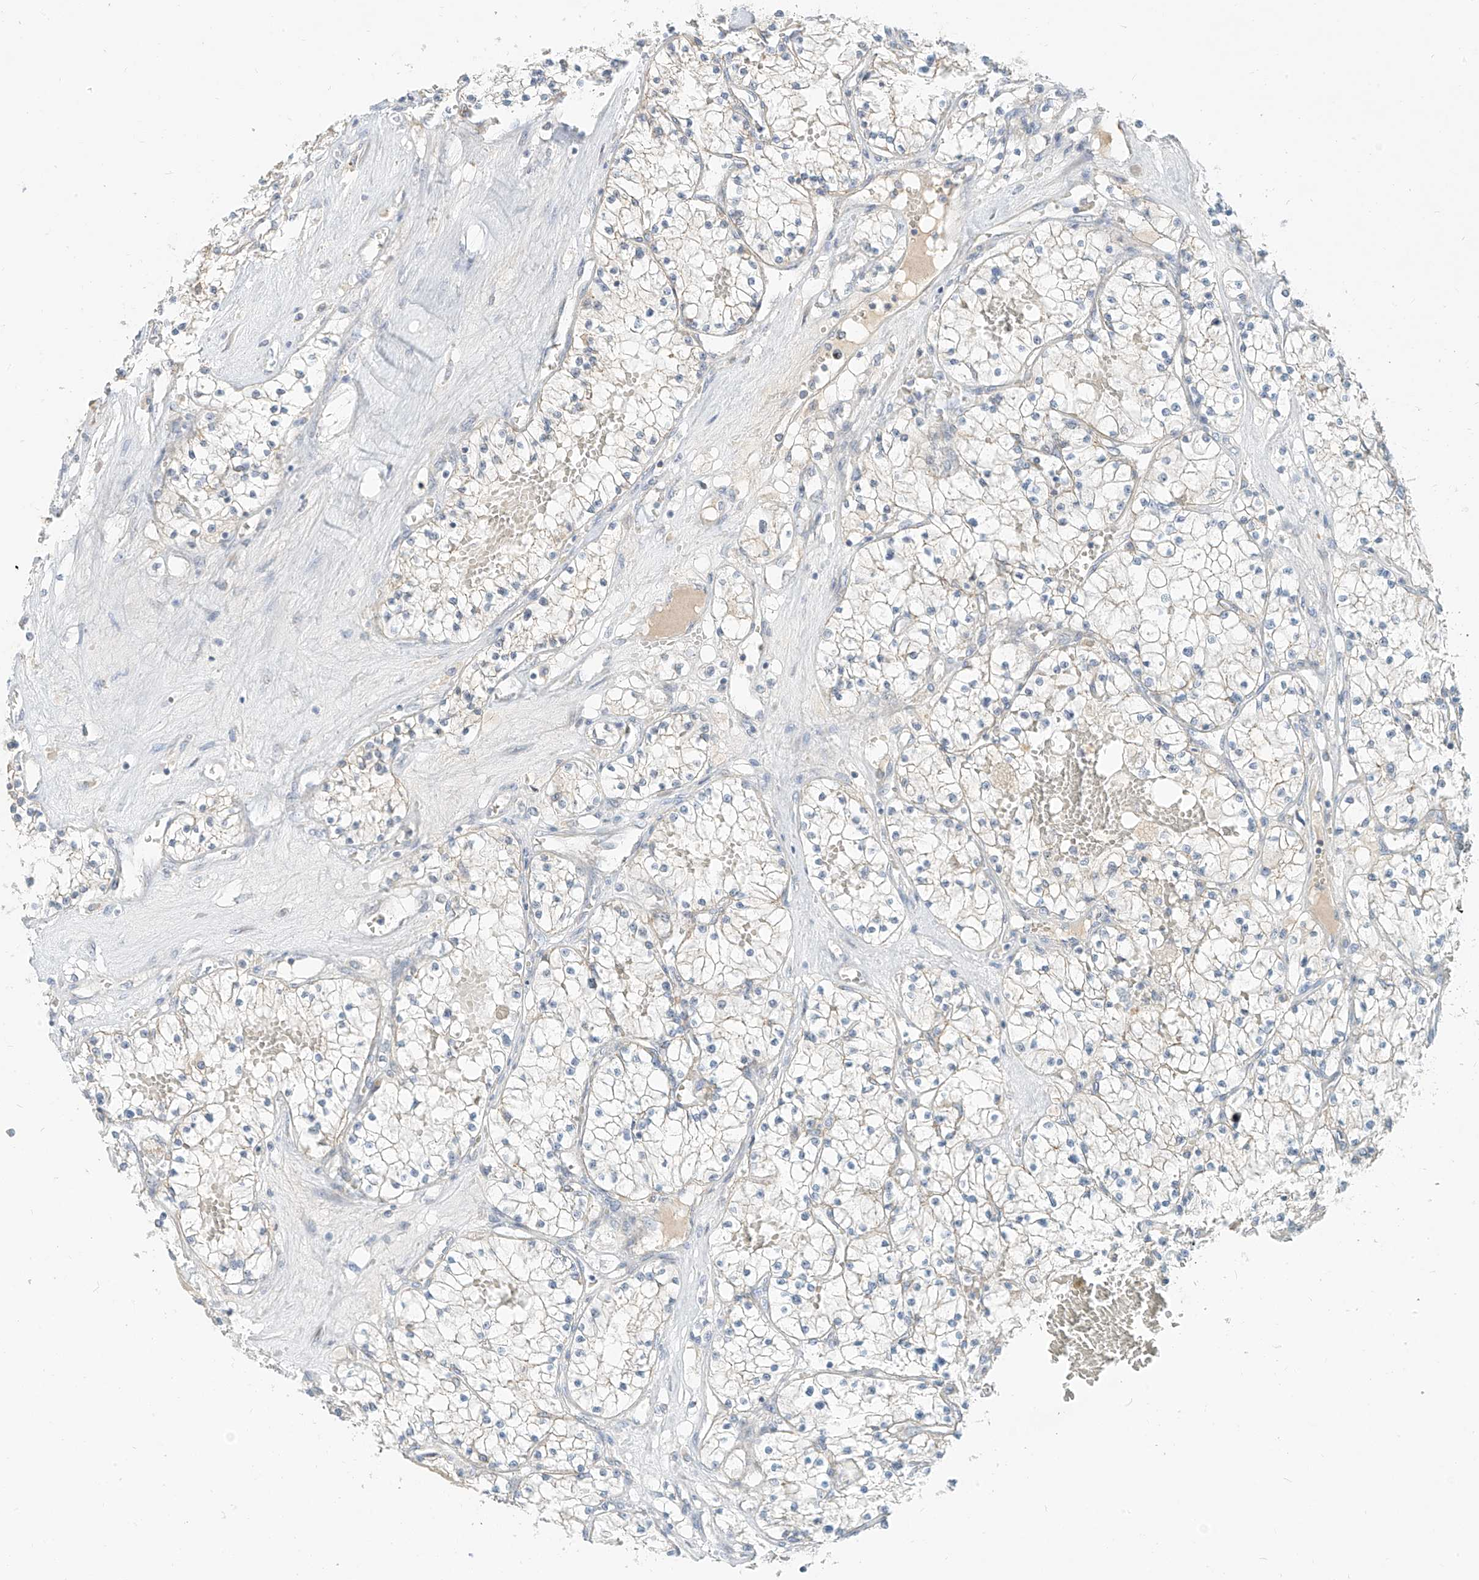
{"staining": {"intensity": "negative", "quantity": "none", "location": "none"}, "tissue": "renal cancer", "cell_type": "Tumor cells", "image_type": "cancer", "snomed": [{"axis": "morphology", "description": "Normal tissue, NOS"}, {"axis": "morphology", "description": "Adenocarcinoma, NOS"}, {"axis": "topography", "description": "Kidney"}], "caption": "This is an immunohistochemistry (IHC) photomicrograph of adenocarcinoma (renal). There is no expression in tumor cells.", "gene": "C2orf42", "patient": {"sex": "male", "age": 68}}